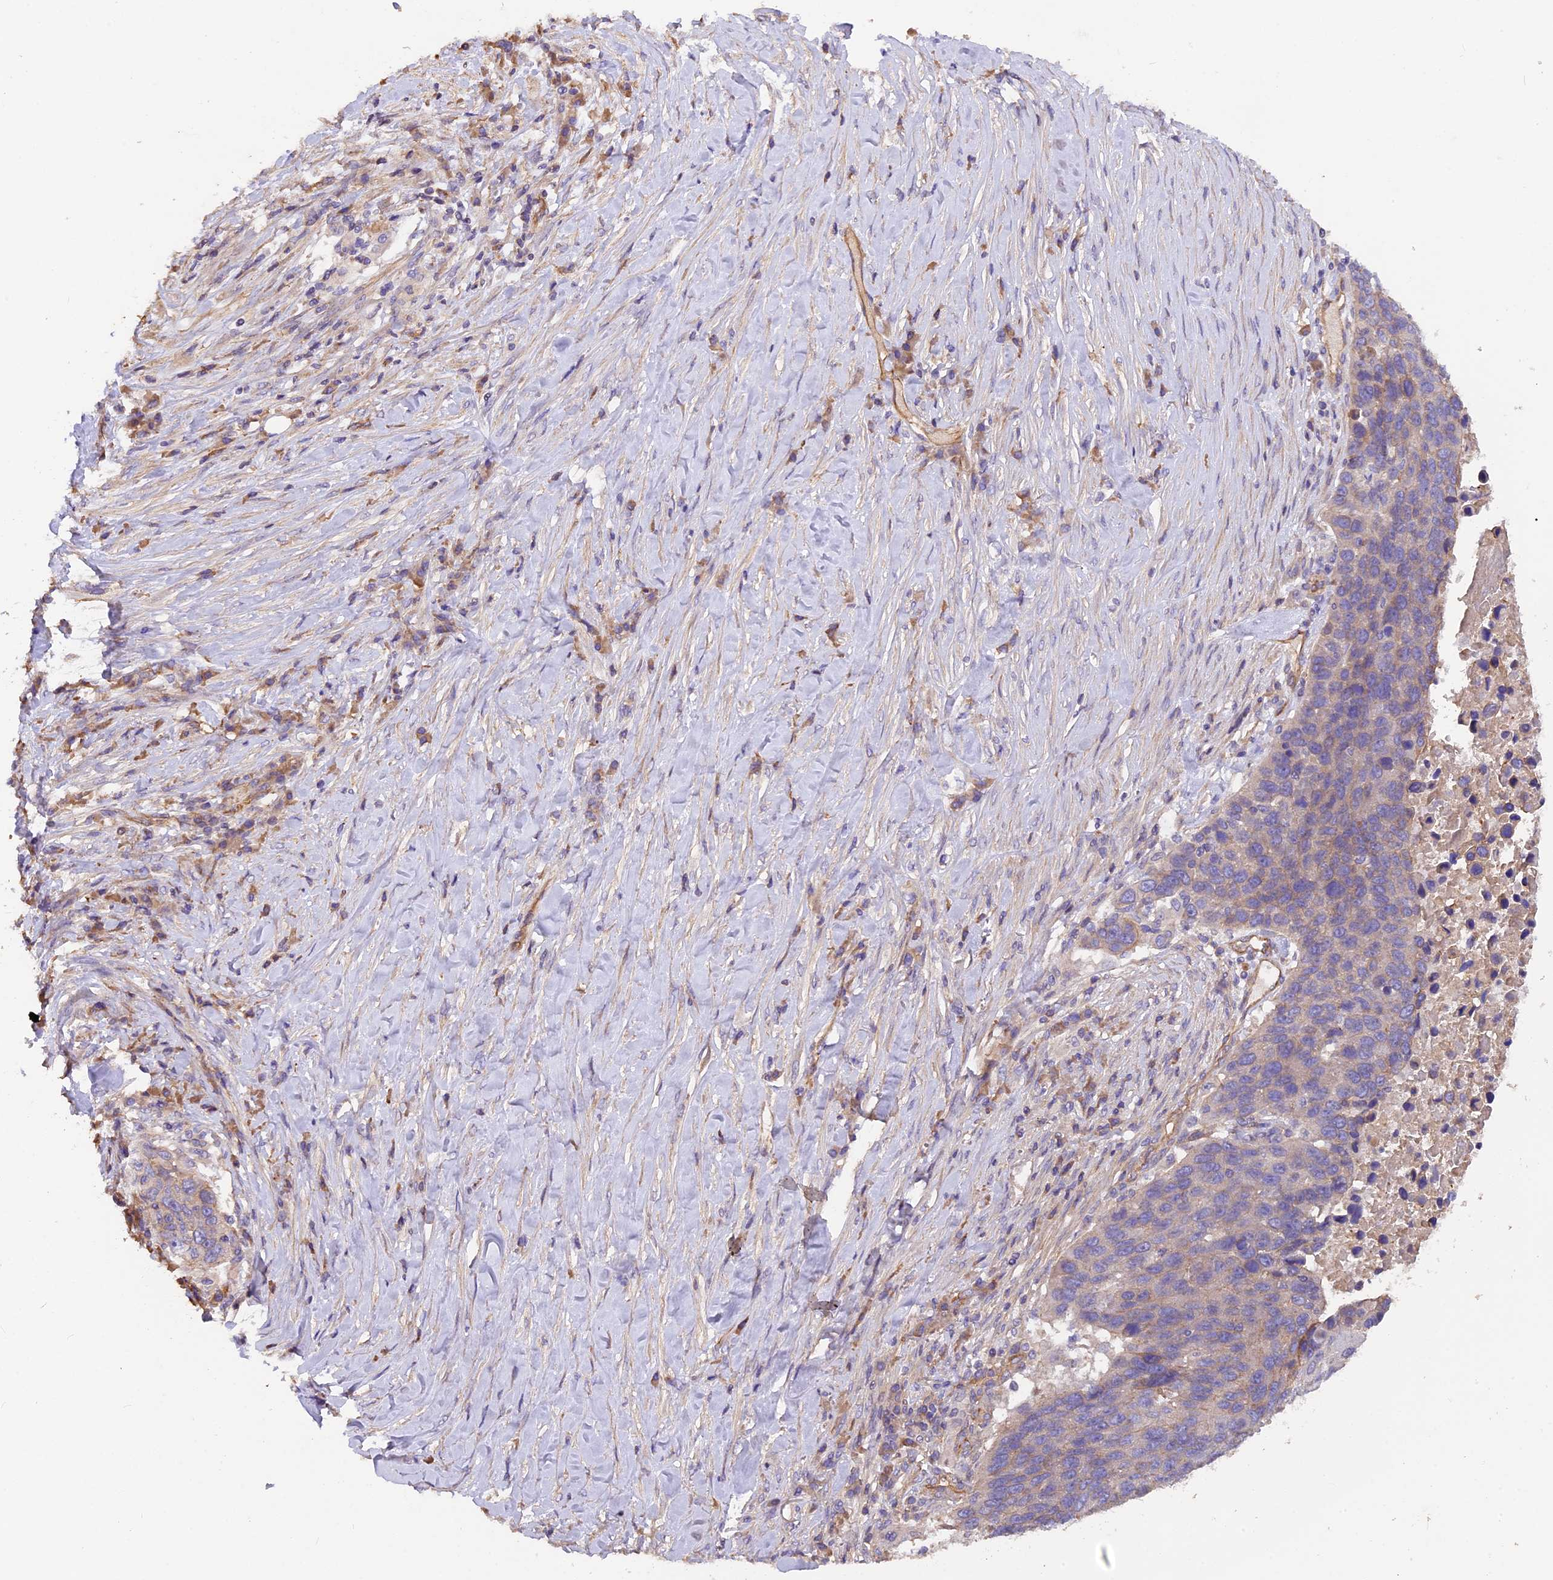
{"staining": {"intensity": "negative", "quantity": "none", "location": "none"}, "tissue": "lung cancer", "cell_type": "Tumor cells", "image_type": "cancer", "snomed": [{"axis": "morphology", "description": "Normal tissue, NOS"}, {"axis": "morphology", "description": "Squamous cell carcinoma, NOS"}, {"axis": "topography", "description": "Lymph node"}, {"axis": "topography", "description": "Lung"}], "caption": "Immunohistochemistry photomicrograph of neoplastic tissue: squamous cell carcinoma (lung) stained with DAB displays no significant protein expression in tumor cells.", "gene": "ERMARD", "patient": {"sex": "male", "age": 66}}